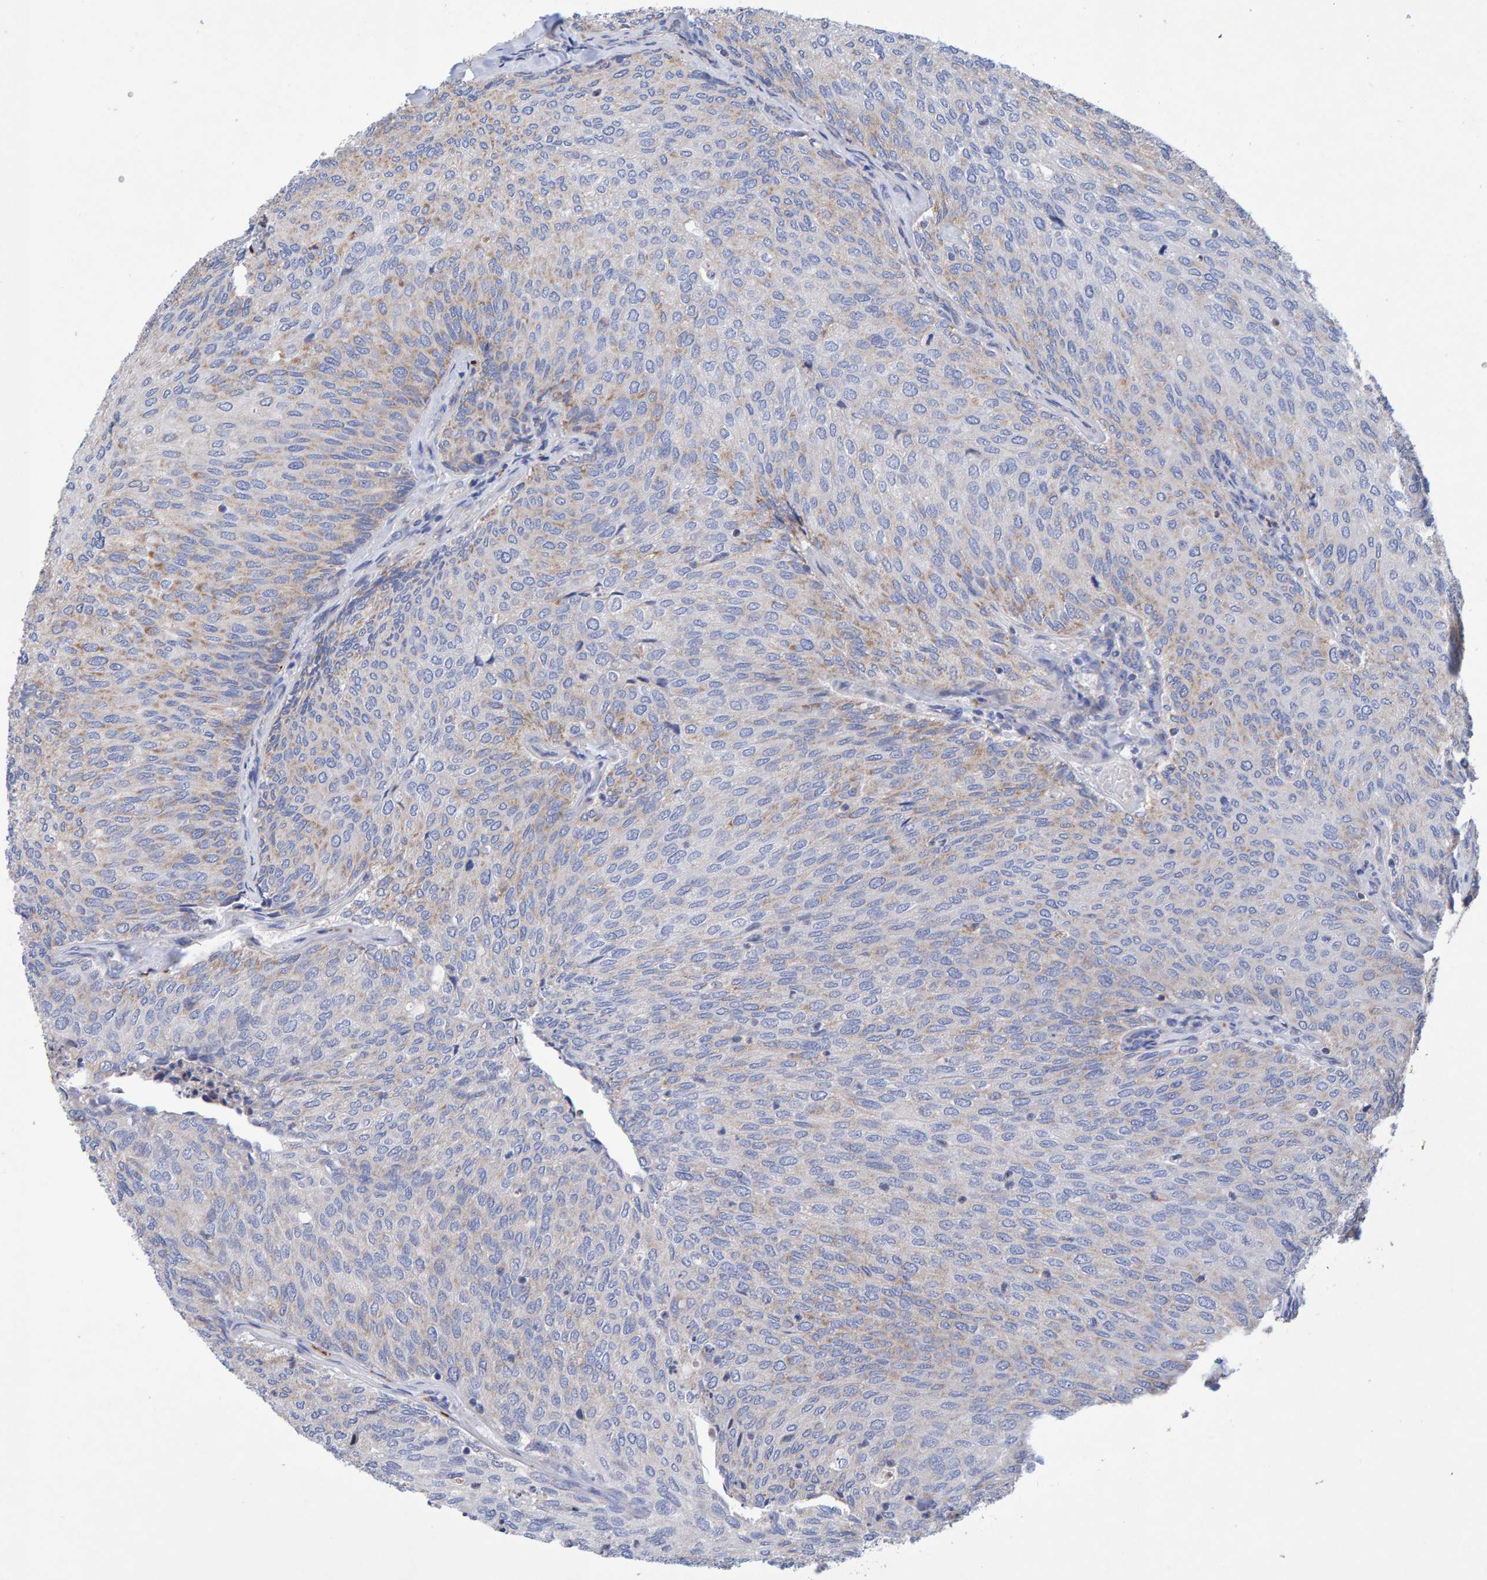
{"staining": {"intensity": "moderate", "quantity": "25%-75%", "location": "cytoplasmic/membranous"}, "tissue": "urothelial cancer", "cell_type": "Tumor cells", "image_type": "cancer", "snomed": [{"axis": "morphology", "description": "Urothelial carcinoma, Low grade"}, {"axis": "topography", "description": "Urinary bladder"}], "caption": "A brown stain highlights moderate cytoplasmic/membranous expression of a protein in human urothelial cancer tumor cells.", "gene": "EFR3A", "patient": {"sex": "female", "age": 79}}